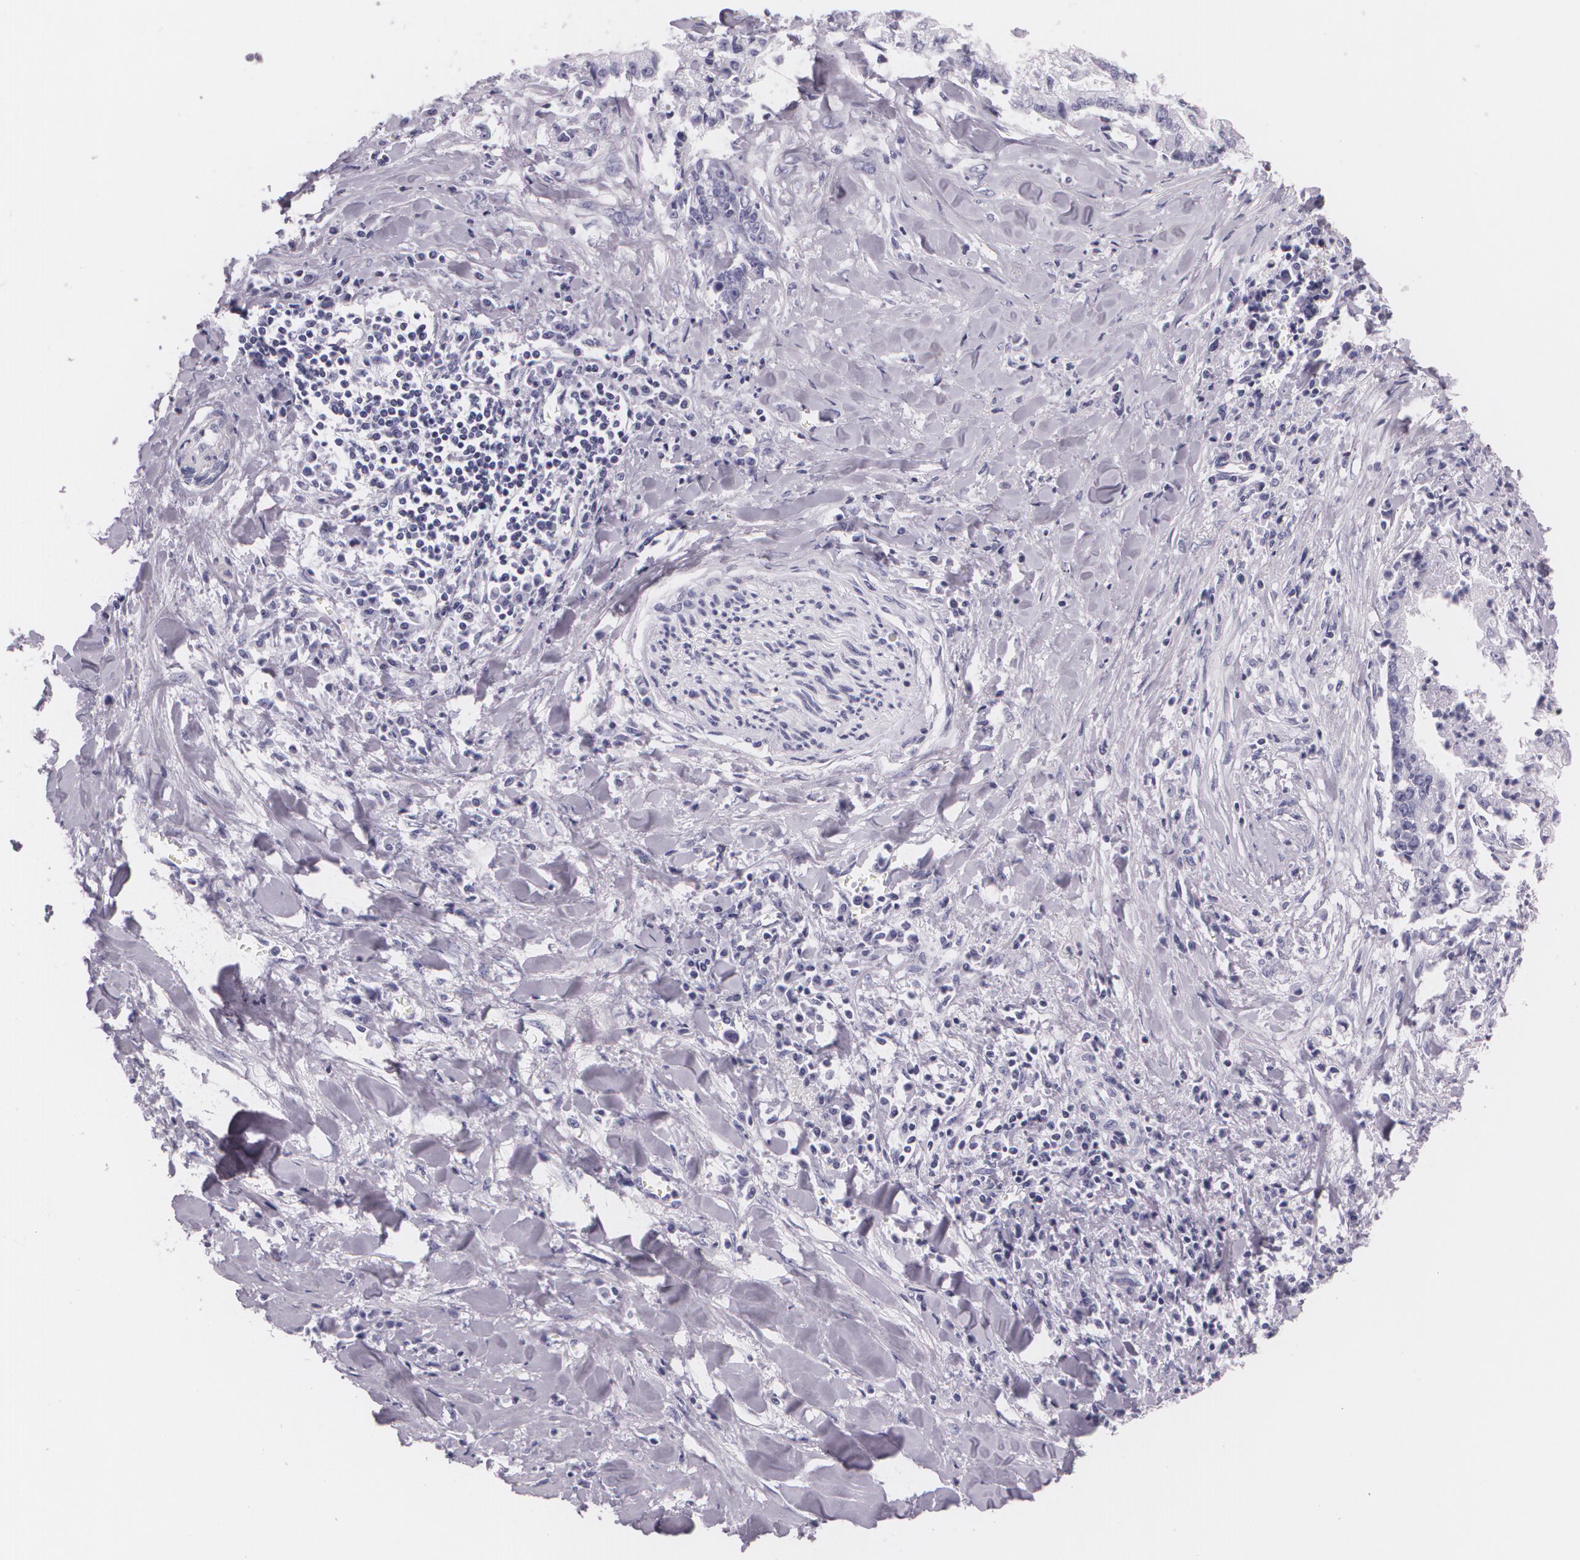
{"staining": {"intensity": "negative", "quantity": "none", "location": "none"}, "tissue": "liver cancer", "cell_type": "Tumor cells", "image_type": "cancer", "snomed": [{"axis": "morphology", "description": "Cholangiocarcinoma"}, {"axis": "topography", "description": "Liver"}], "caption": "Immunohistochemistry micrograph of liver cancer stained for a protein (brown), which shows no positivity in tumor cells.", "gene": "DLG4", "patient": {"sex": "male", "age": 57}}